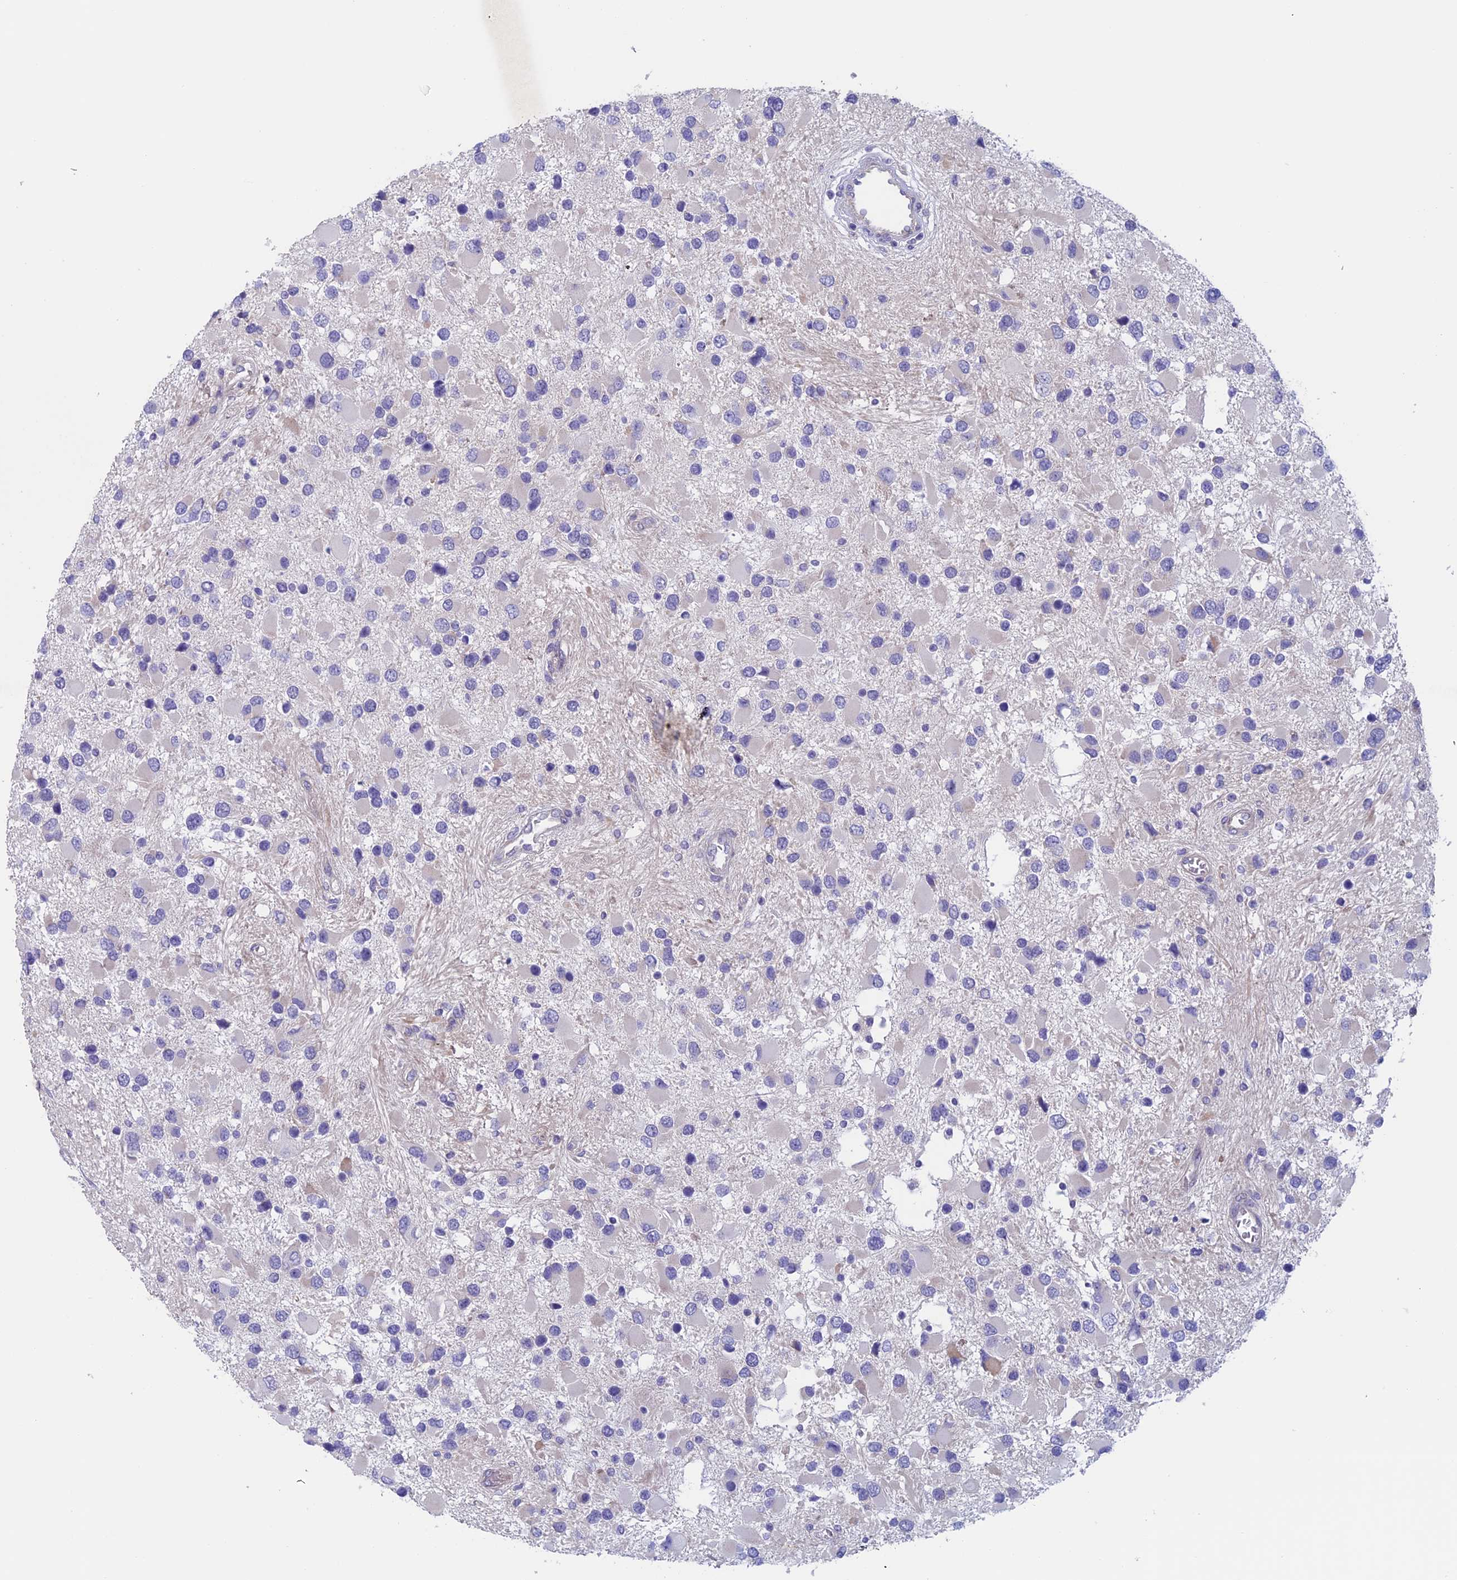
{"staining": {"intensity": "negative", "quantity": "none", "location": "none"}, "tissue": "glioma", "cell_type": "Tumor cells", "image_type": "cancer", "snomed": [{"axis": "morphology", "description": "Glioma, malignant, High grade"}, {"axis": "topography", "description": "Brain"}], "caption": "Histopathology image shows no significant protein positivity in tumor cells of glioma. (Stains: DAB (3,3'-diaminobenzidine) immunohistochemistry (IHC) with hematoxylin counter stain, Microscopy: brightfield microscopy at high magnification).", "gene": "CNOT6L", "patient": {"sex": "male", "age": 53}}